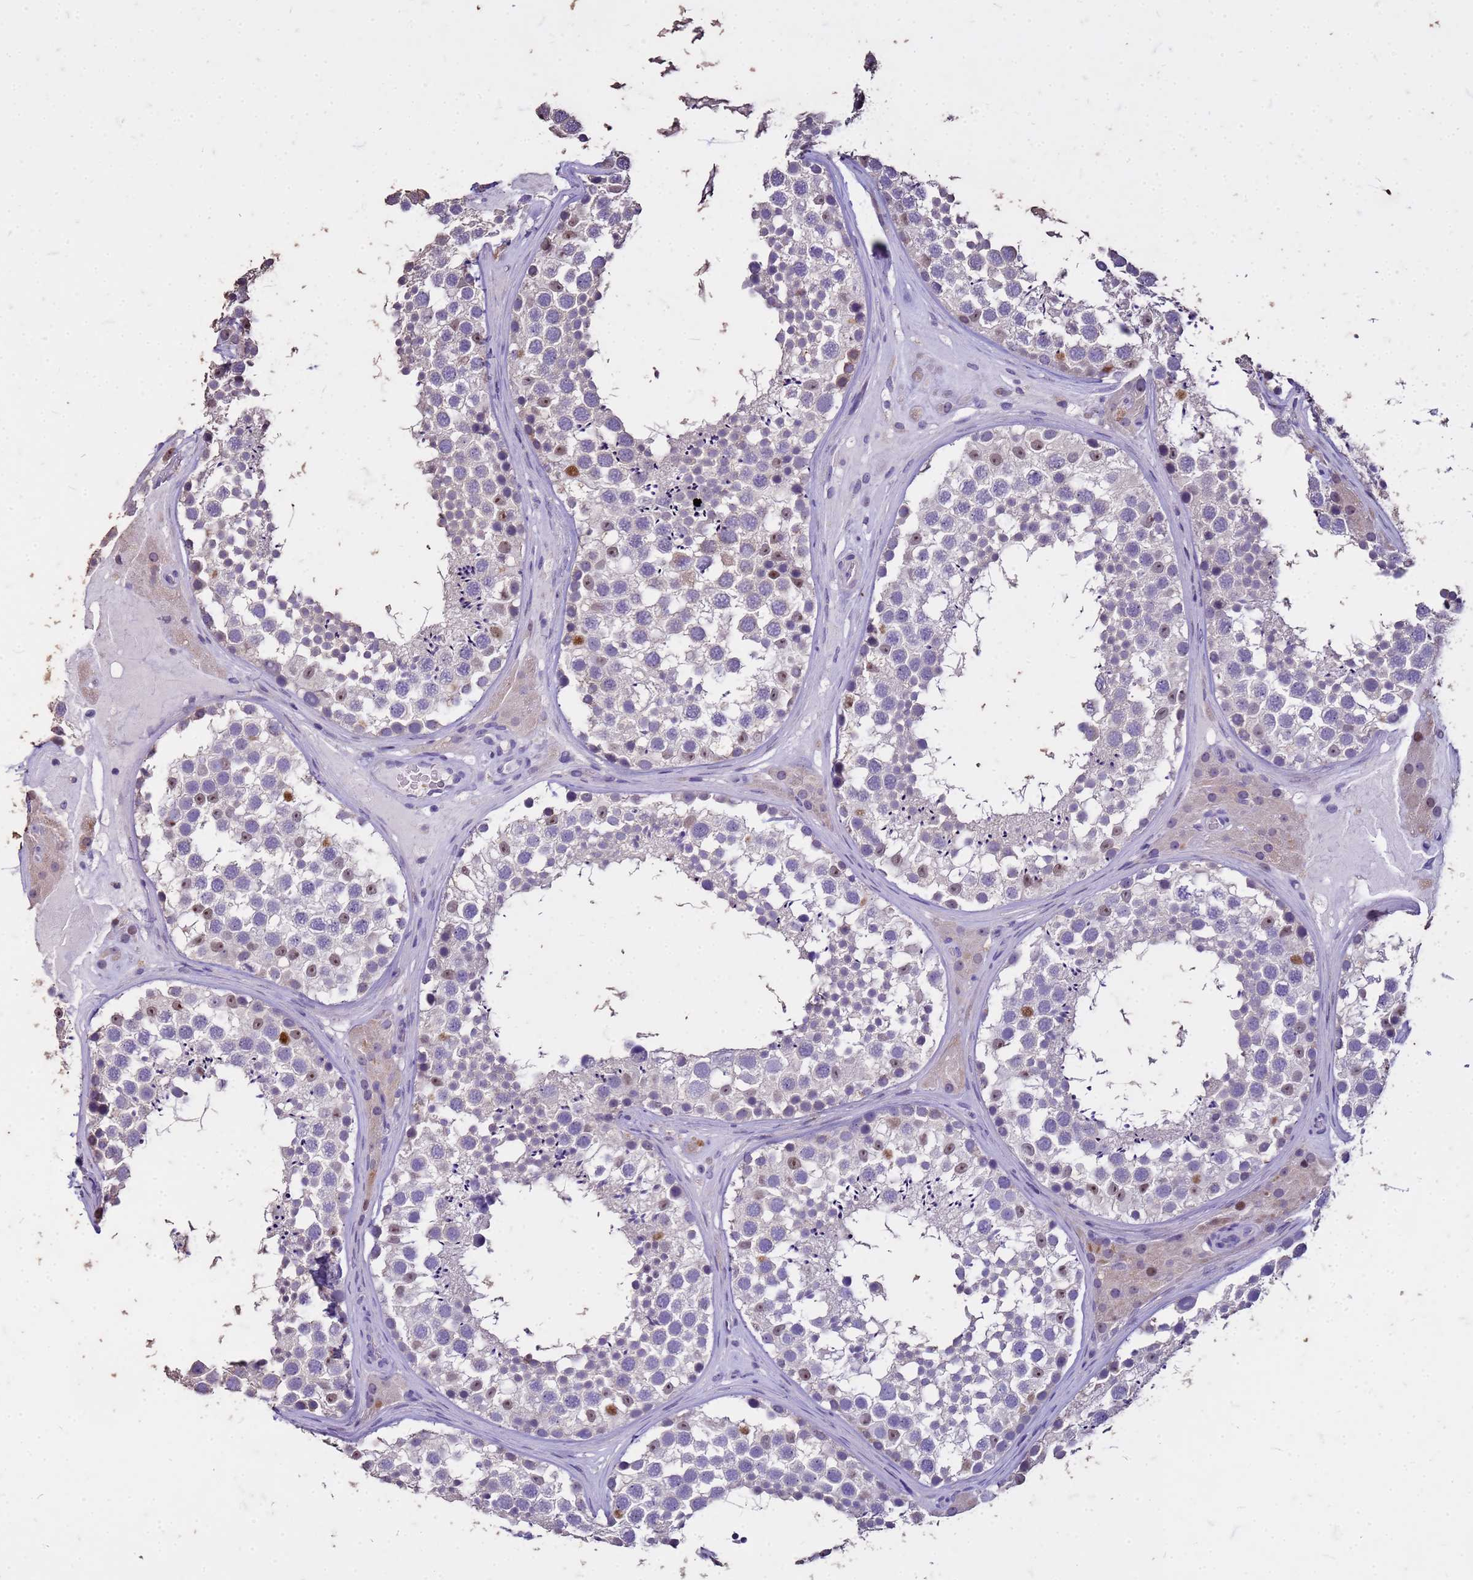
{"staining": {"intensity": "moderate", "quantity": "<25%", "location": "nuclear"}, "tissue": "testis", "cell_type": "Cells in seminiferous ducts", "image_type": "normal", "snomed": [{"axis": "morphology", "description": "Normal tissue, NOS"}, {"axis": "topography", "description": "Testis"}], "caption": "A micrograph of testis stained for a protein shows moderate nuclear brown staining in cells in seminiferous ducts.", "gene": "FAM184B", "patient": {"sex": "male", "age": 46}}